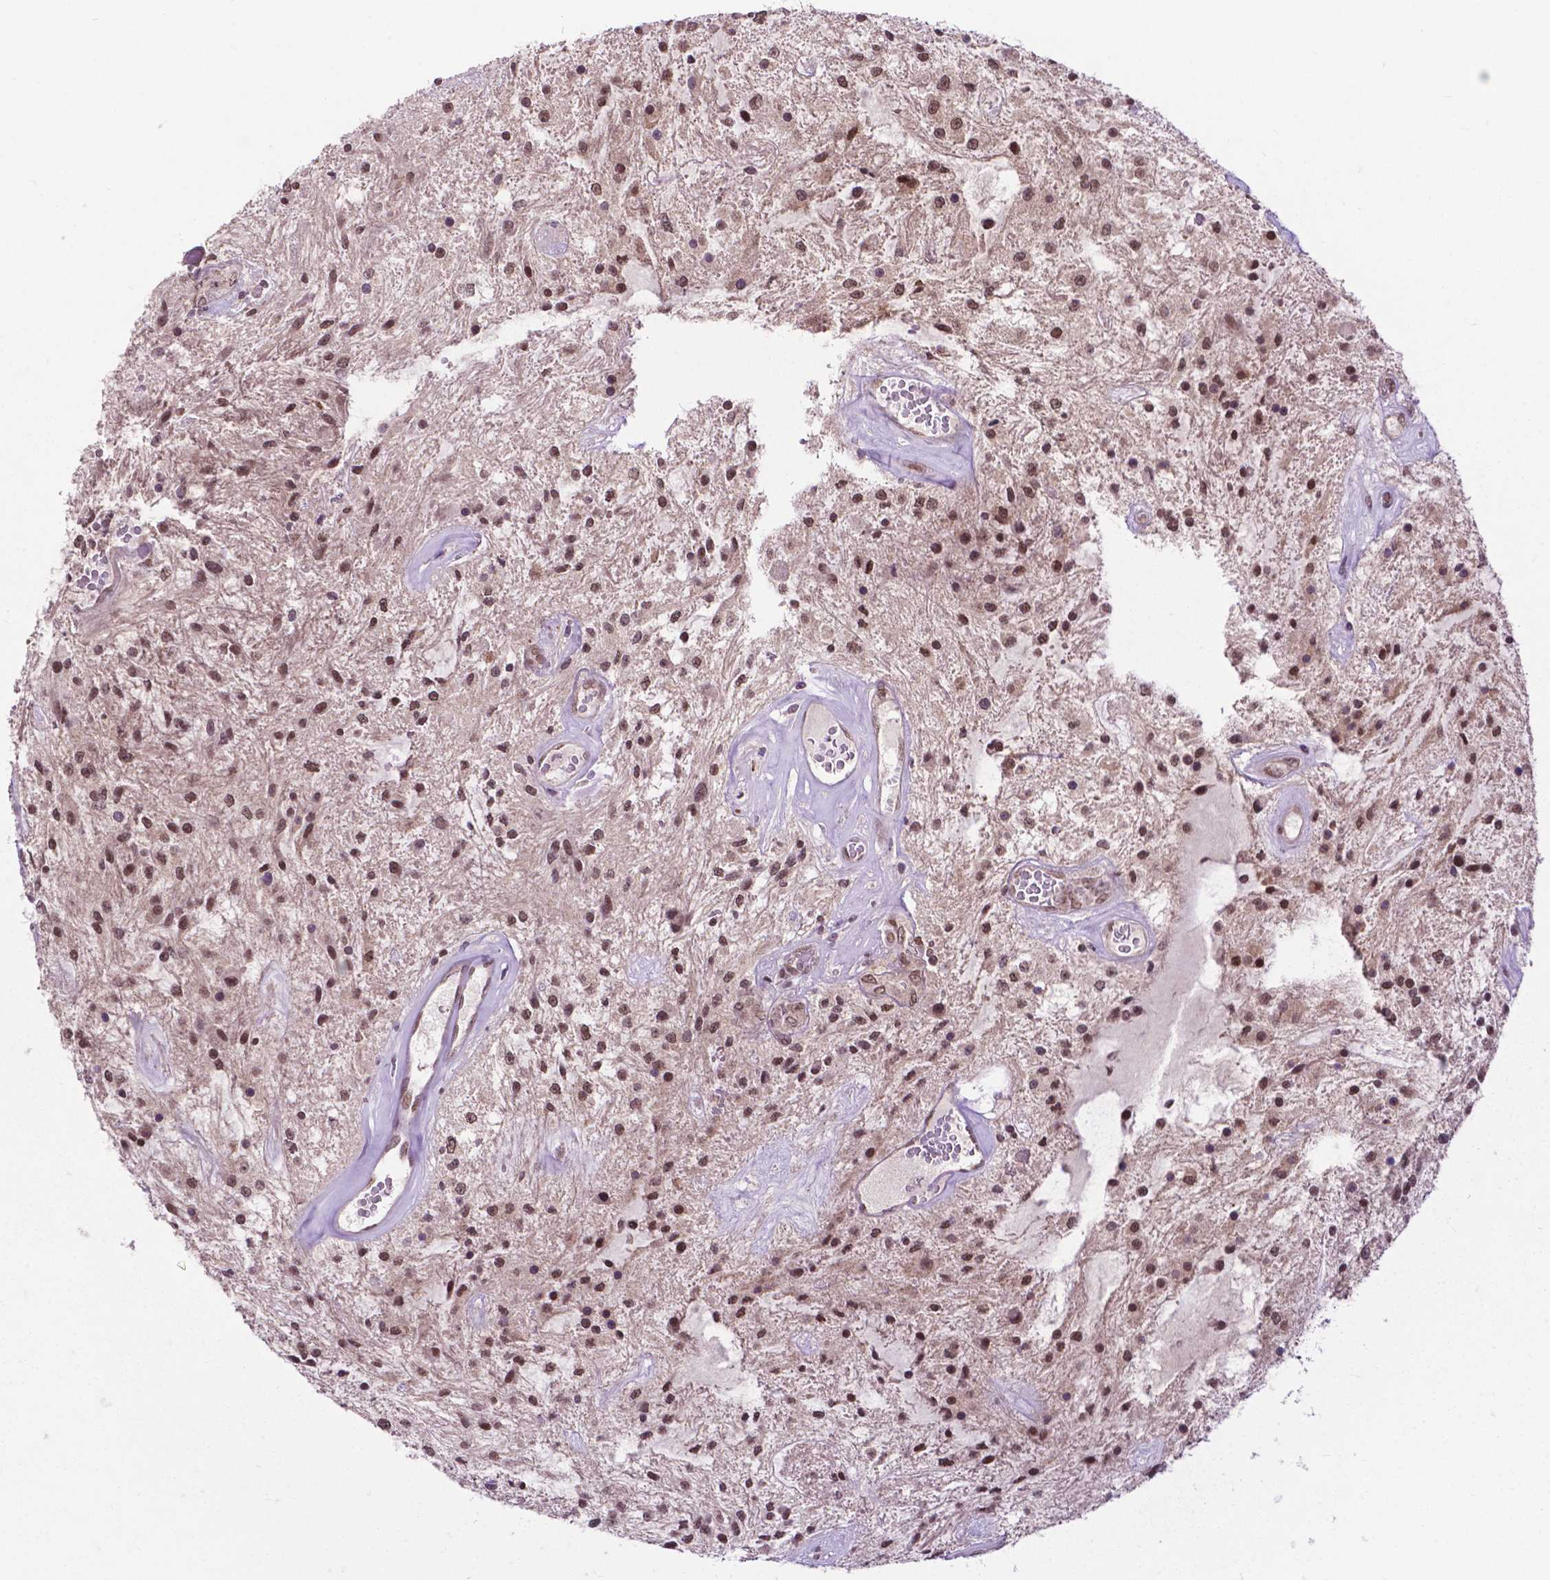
{"staining": {"intensity": "moderate", "quantity": "25%-75%", "location": "nuclear"}, "tissue": "glioma", "cell_type": "Tumor cells", "image_type": "cancer", "snomed": [{"axis": "morphology", "description": "Glioma, malignant, Low grade"}, {"axis": "topography", "description": "Cerebellum"}], "caption": "Malignant glioma (low-grade) stained for a protein reveals moderate nuclear positivity in tumor cells. (IHC, brightfield microscopy, high magnification).", "gene": "FAF1", "patient": {"sex": "female", "age": 14}}